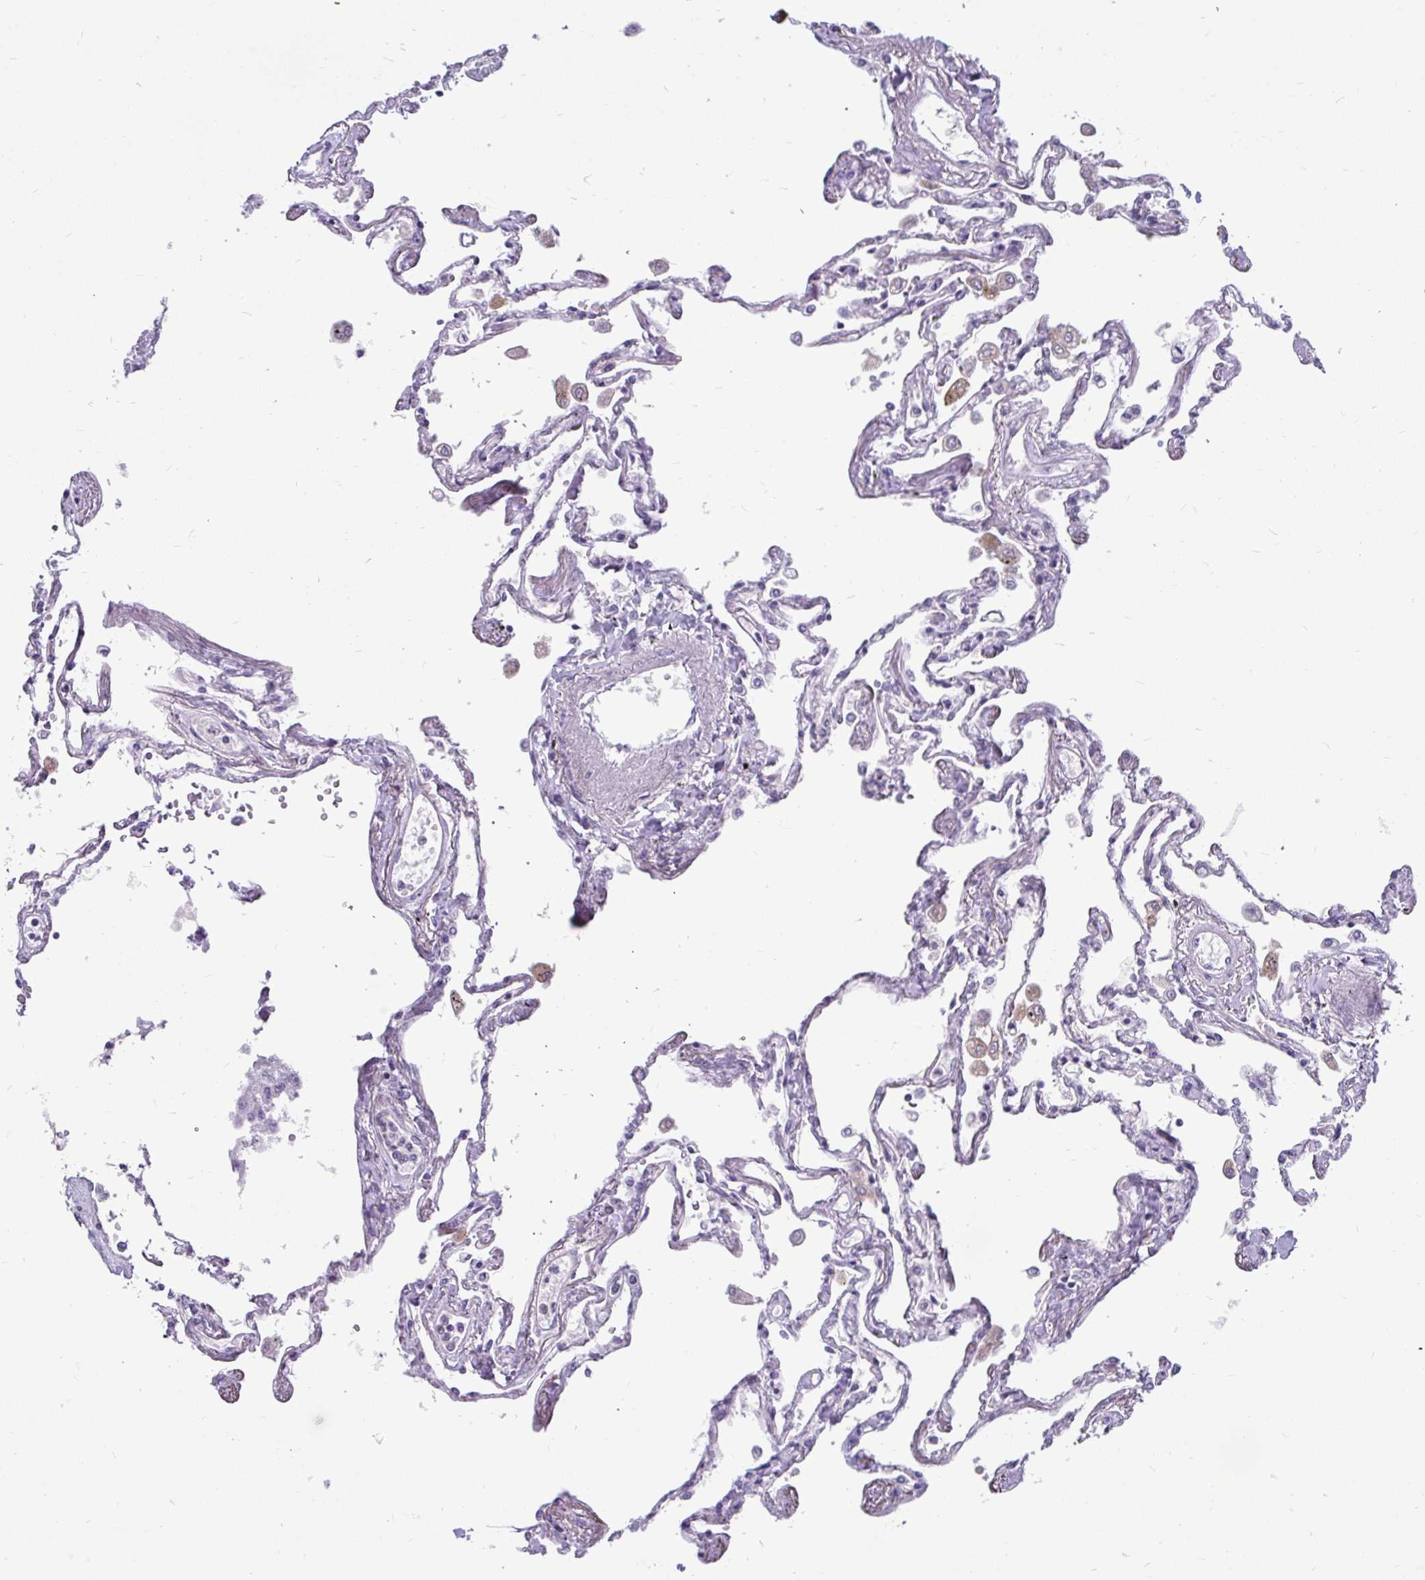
{"staining": {"intensity": "negative", "quantity": "none", "location": "none"}, "tissue": "lung", "cell_type": "Alveolar cells", "image_type": "normal", "snomed": [{"axis": "morphology", "description": "Normal tissue, NOS"}, {"axis": "morphology", "description": "Adenocarcinoma, NOS"}, {"axis": "topography", "description": "Cartilage tissue"}, {"axis": "topography", "description": "Lung"}], "caption": "Immunohistochemical staining of benign lung shows no significant expression in alveolar cells. (DAB (3,3'-diaminobenzidine) immunohistochemistry, high magnification).", "gene": "CTSZ", "patient": {"sex": "female", "age": 67}}